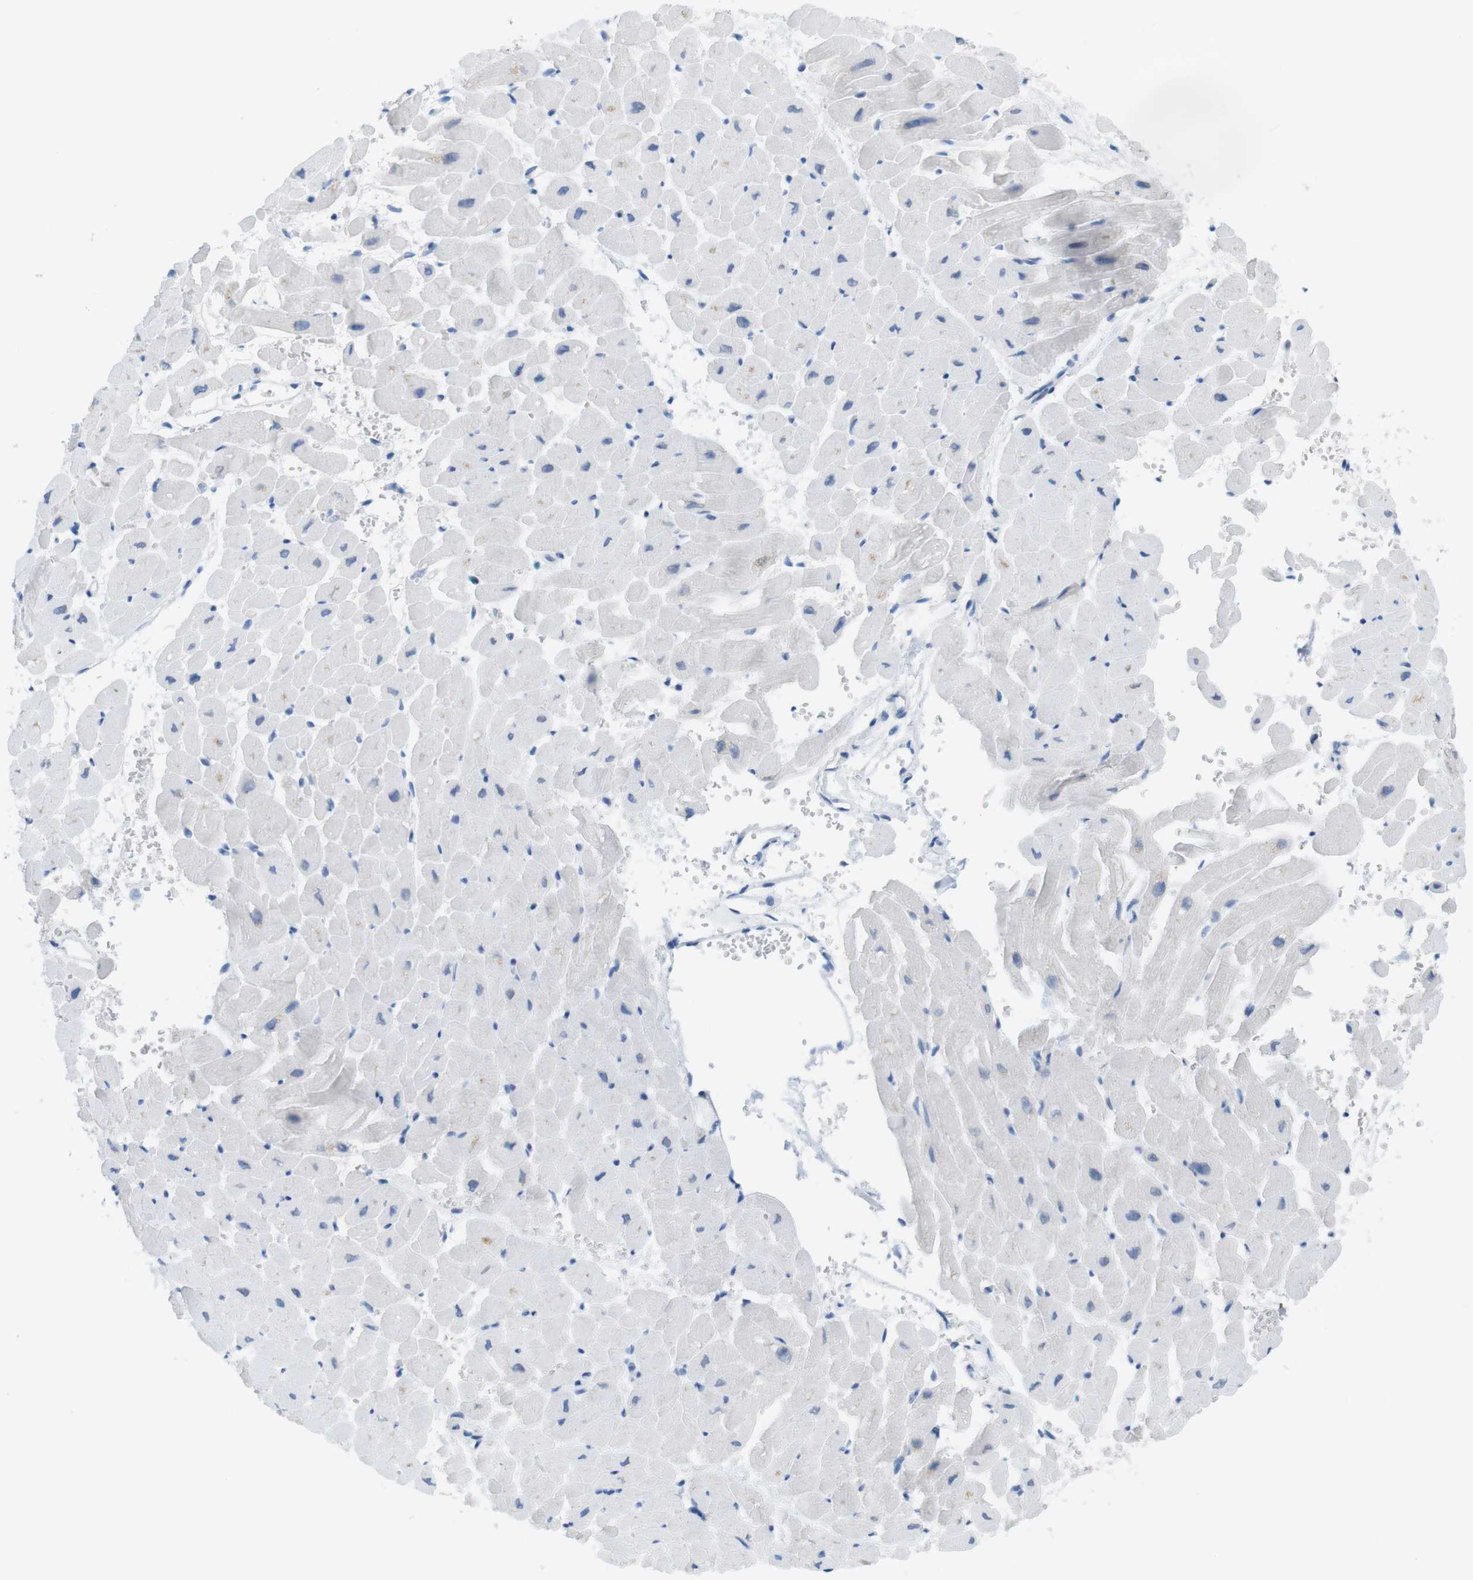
{"staining": {"intensity": "moderate", "quantity": "<25%", "location": "cytoplasmic/membranous"}, "tissue": "heart muscle", "cell_type": "Cardiomyocytes", "image_type": "normal", "snomed": [{"axis": "morphology", "description": "Normal tissue, NOS"}, {"axis": "topography", "description": "Heart"}], "caption": "IHC staining of unremarkable heart muscle, which displays low levels of moderate cytoplasmic/membranous staining in about <25% of cardiomyocytes indicating moderate cytoplasmic/membranous protein expression. The staining was performed using DAB (brown) for protein detection and nuclei were counterstained in hematoxylin (blue).", "gene": "CD5", "patient": {"sex": "male", "age": 45}}